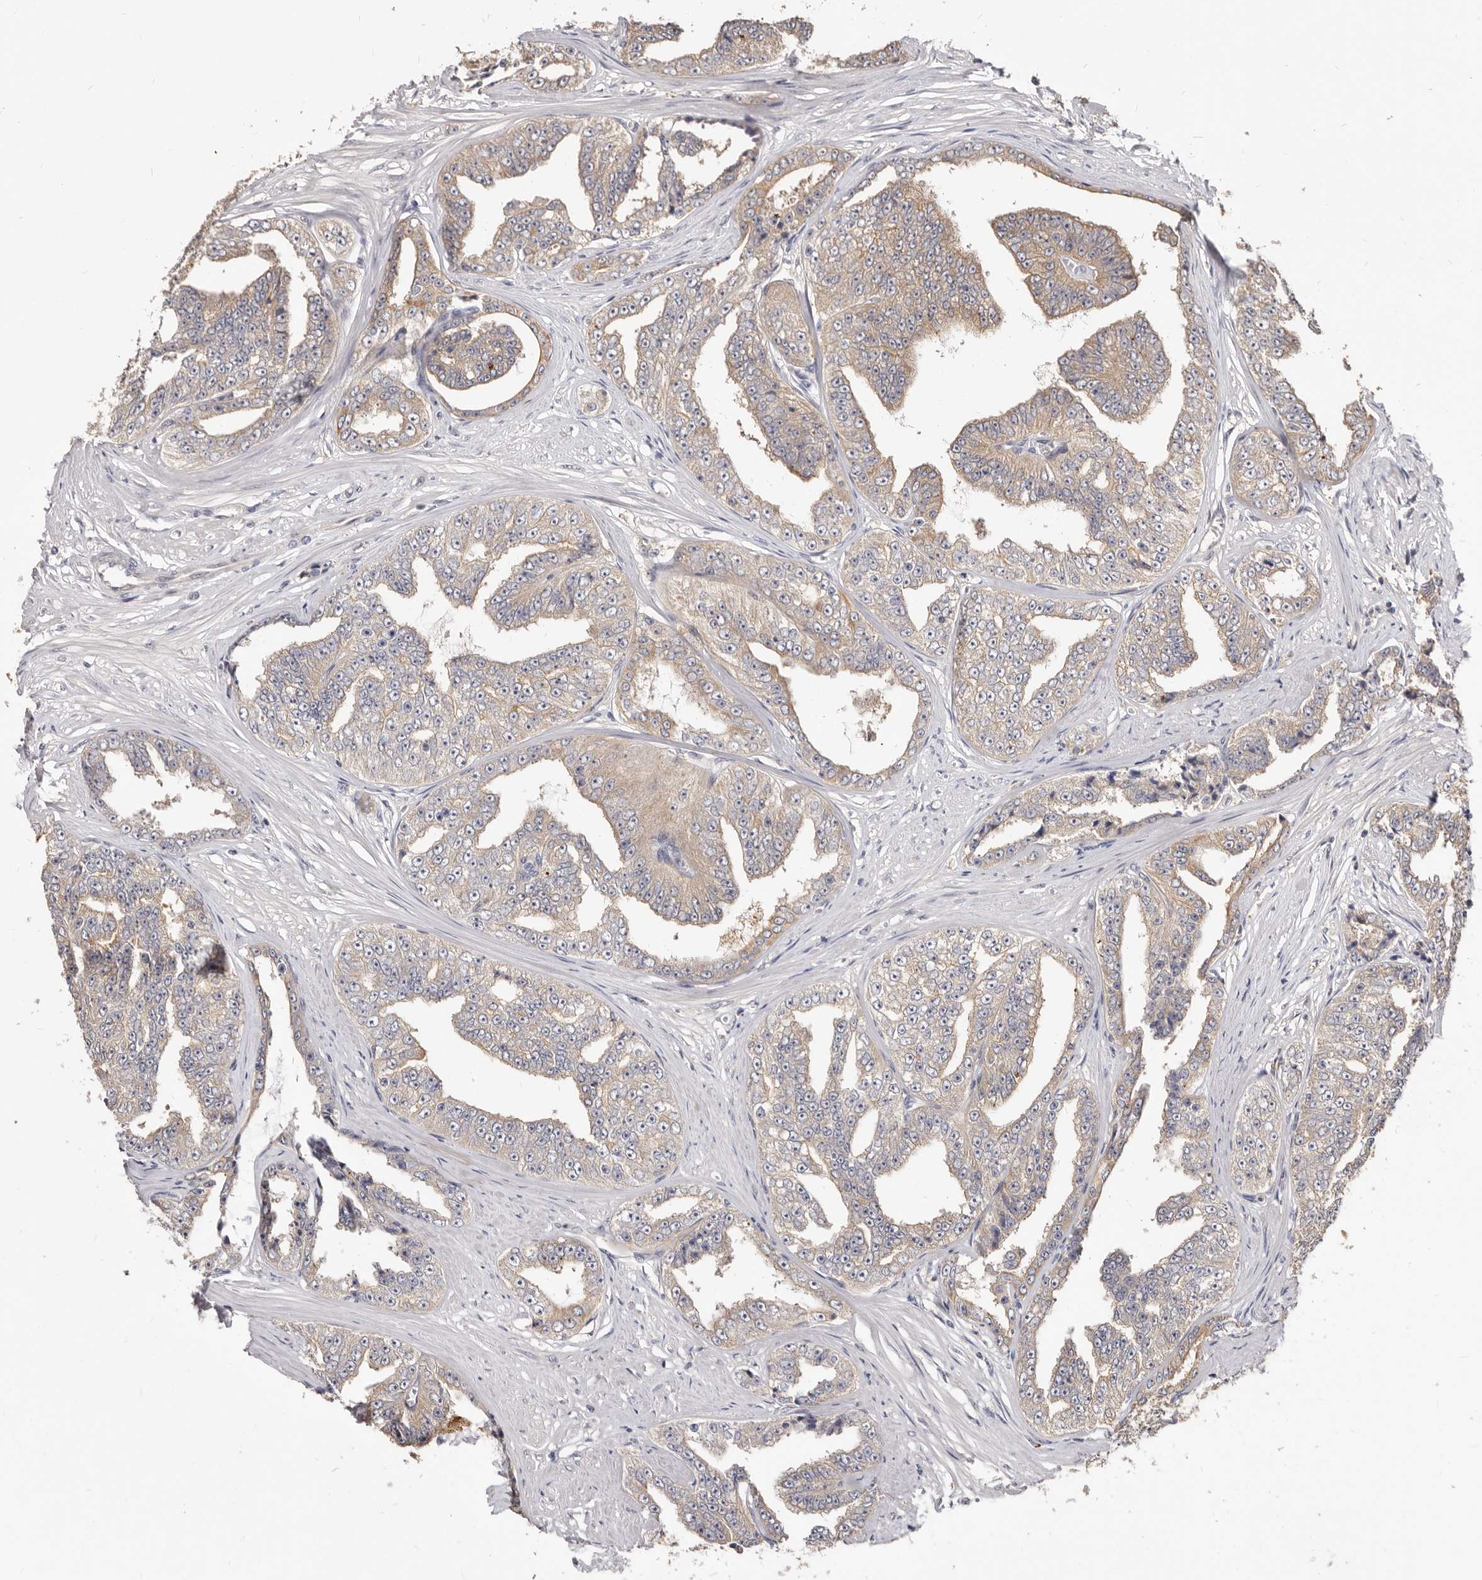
{"staining": {"intensity": "weak", "quantity": "25%-75%", "location": "cytoplasmic/membranous"}, "tissue": "prostate cancer", "cell_type": "Tumor cells", "image_type": "cancer", "snomed": [{"axis": "morphology", "description": "Adenocarcinoma, High grade"}, {"axis": "topography", "description": "Prostate"}], "caption": "This histopathology image demonstrates immunohistochemistry (IHC) staining of prostate cancer, with low weak cytoplasmic/membranous expression in about 25%-75% of tumor cells.", "gene": "TC2N", "patient": {"sex": "male", "age": 71}}